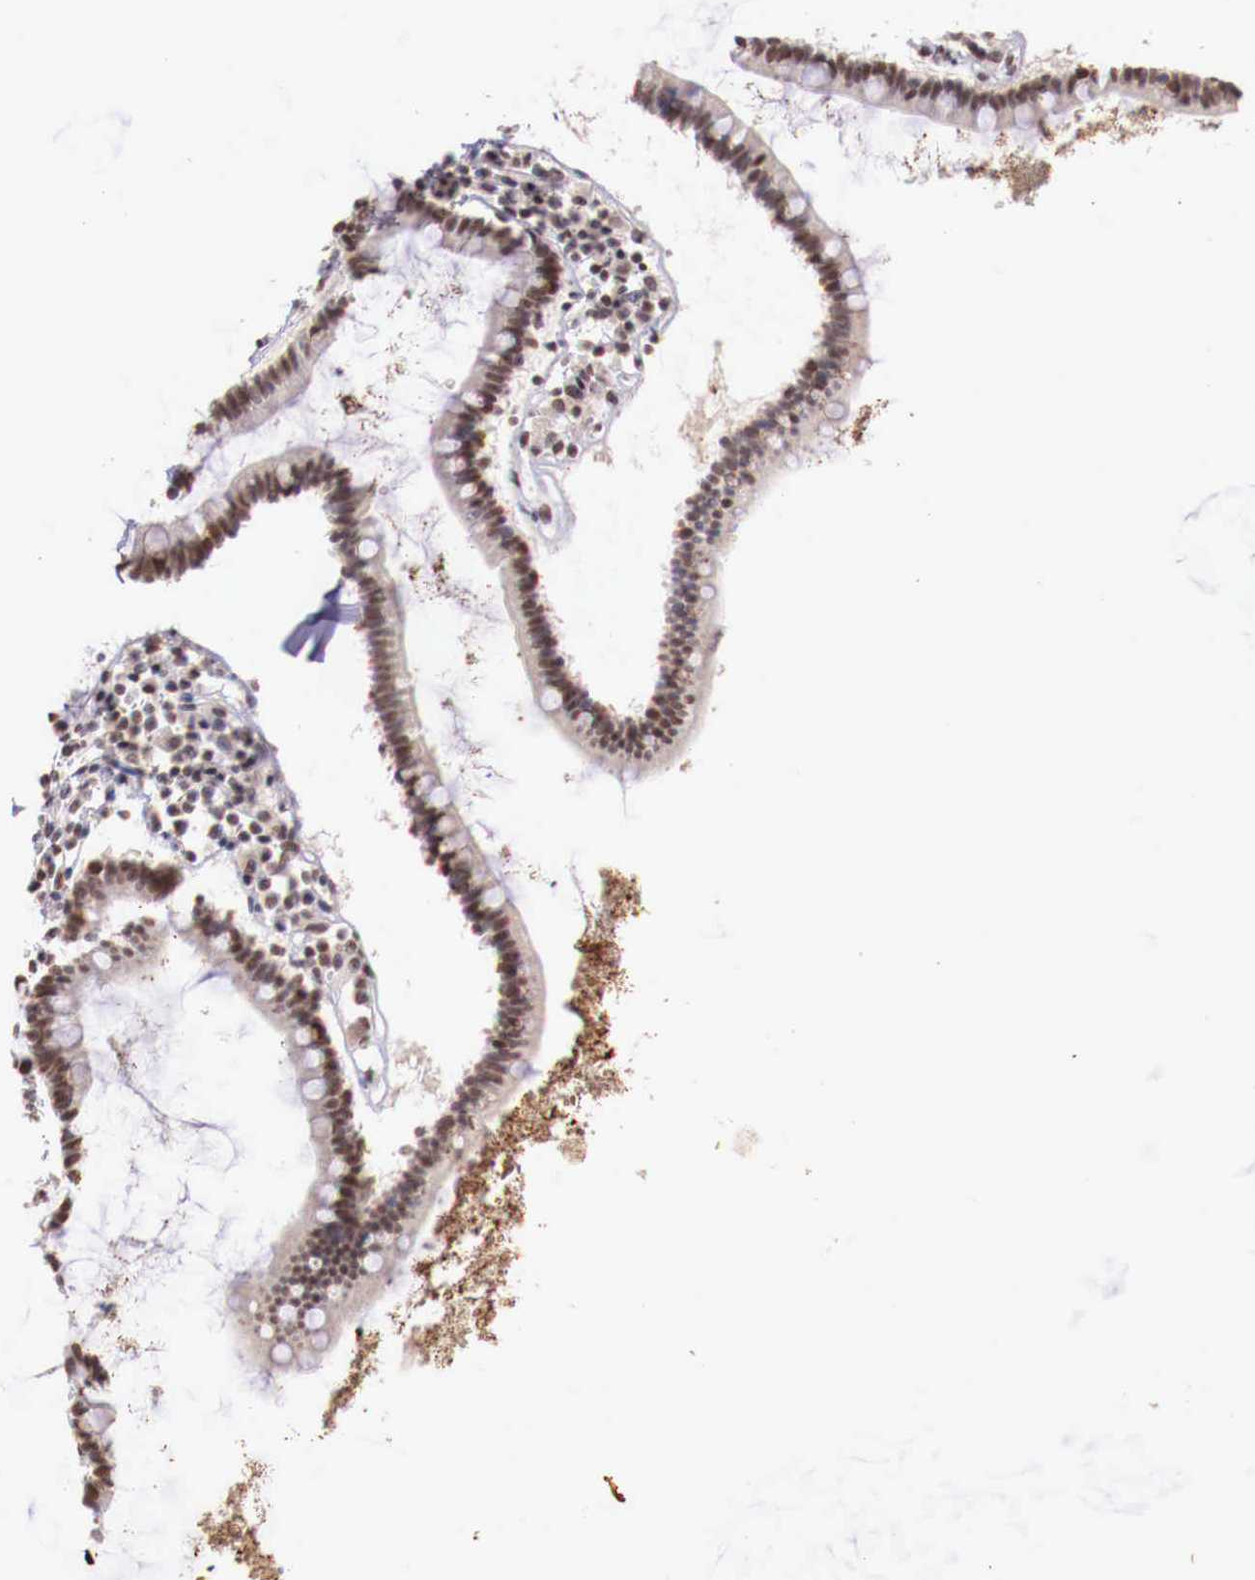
{"staining": {"intensity": "moderate", "quantity": ">75%", "location": "nuclear"}, "tissue": "small intestine", "cell_type": "Glandular cells", "image_type": "normal", "snomed": [{"axis": "morphology", "description": "Normal tissue, NOS"}, {"axis": "topography", "description": "Small intestine"}], "caption": "Benign small intestine demonstrates moderate nuclear expression in about >75% of glandular cells, visualized by immunohistochemistry.", "gene": "SP1", "patient": {"sex": "female", "age": 37}}